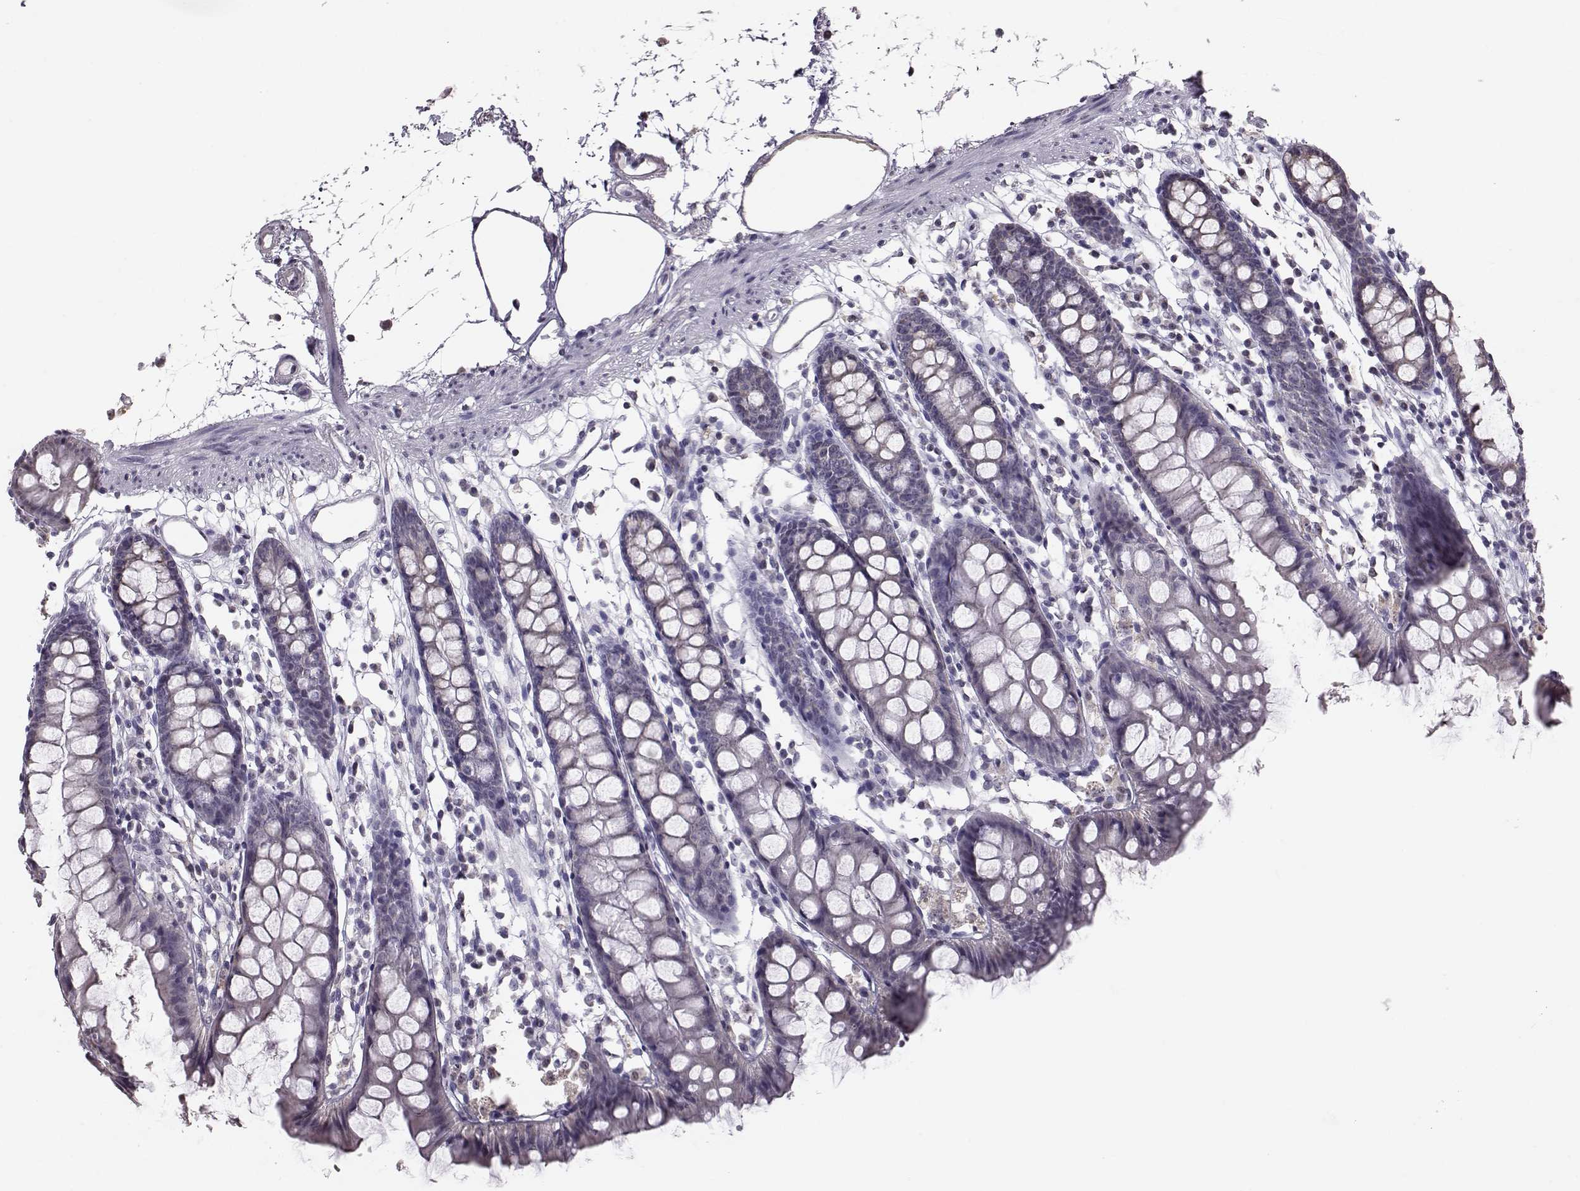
{"staining": {"intensity": "negative", "quantity": "none", "location": "none"}, "tissue": "colon", "cell_type": "Endothelial cells", "image_type": "normal", "snomed": [{"axis": "morphology", "description": "Normal tissue, NOS"}, {"axis": "topography", "description": "Colon"}], "caption": "High magnification brightfield microscopy of unremarkable colon stained with DAB (brown) and counterstained with hematoxylin (blue): endothelial cells show no significant positivity. The staining was performed using DAB to visualize the protein expression in brown, while the nuclei were stained in blue with hematoxylin (Magnification: 20x).", "gene": "ALDH3A1", "patient": {"sex": "male", "age": 47}}